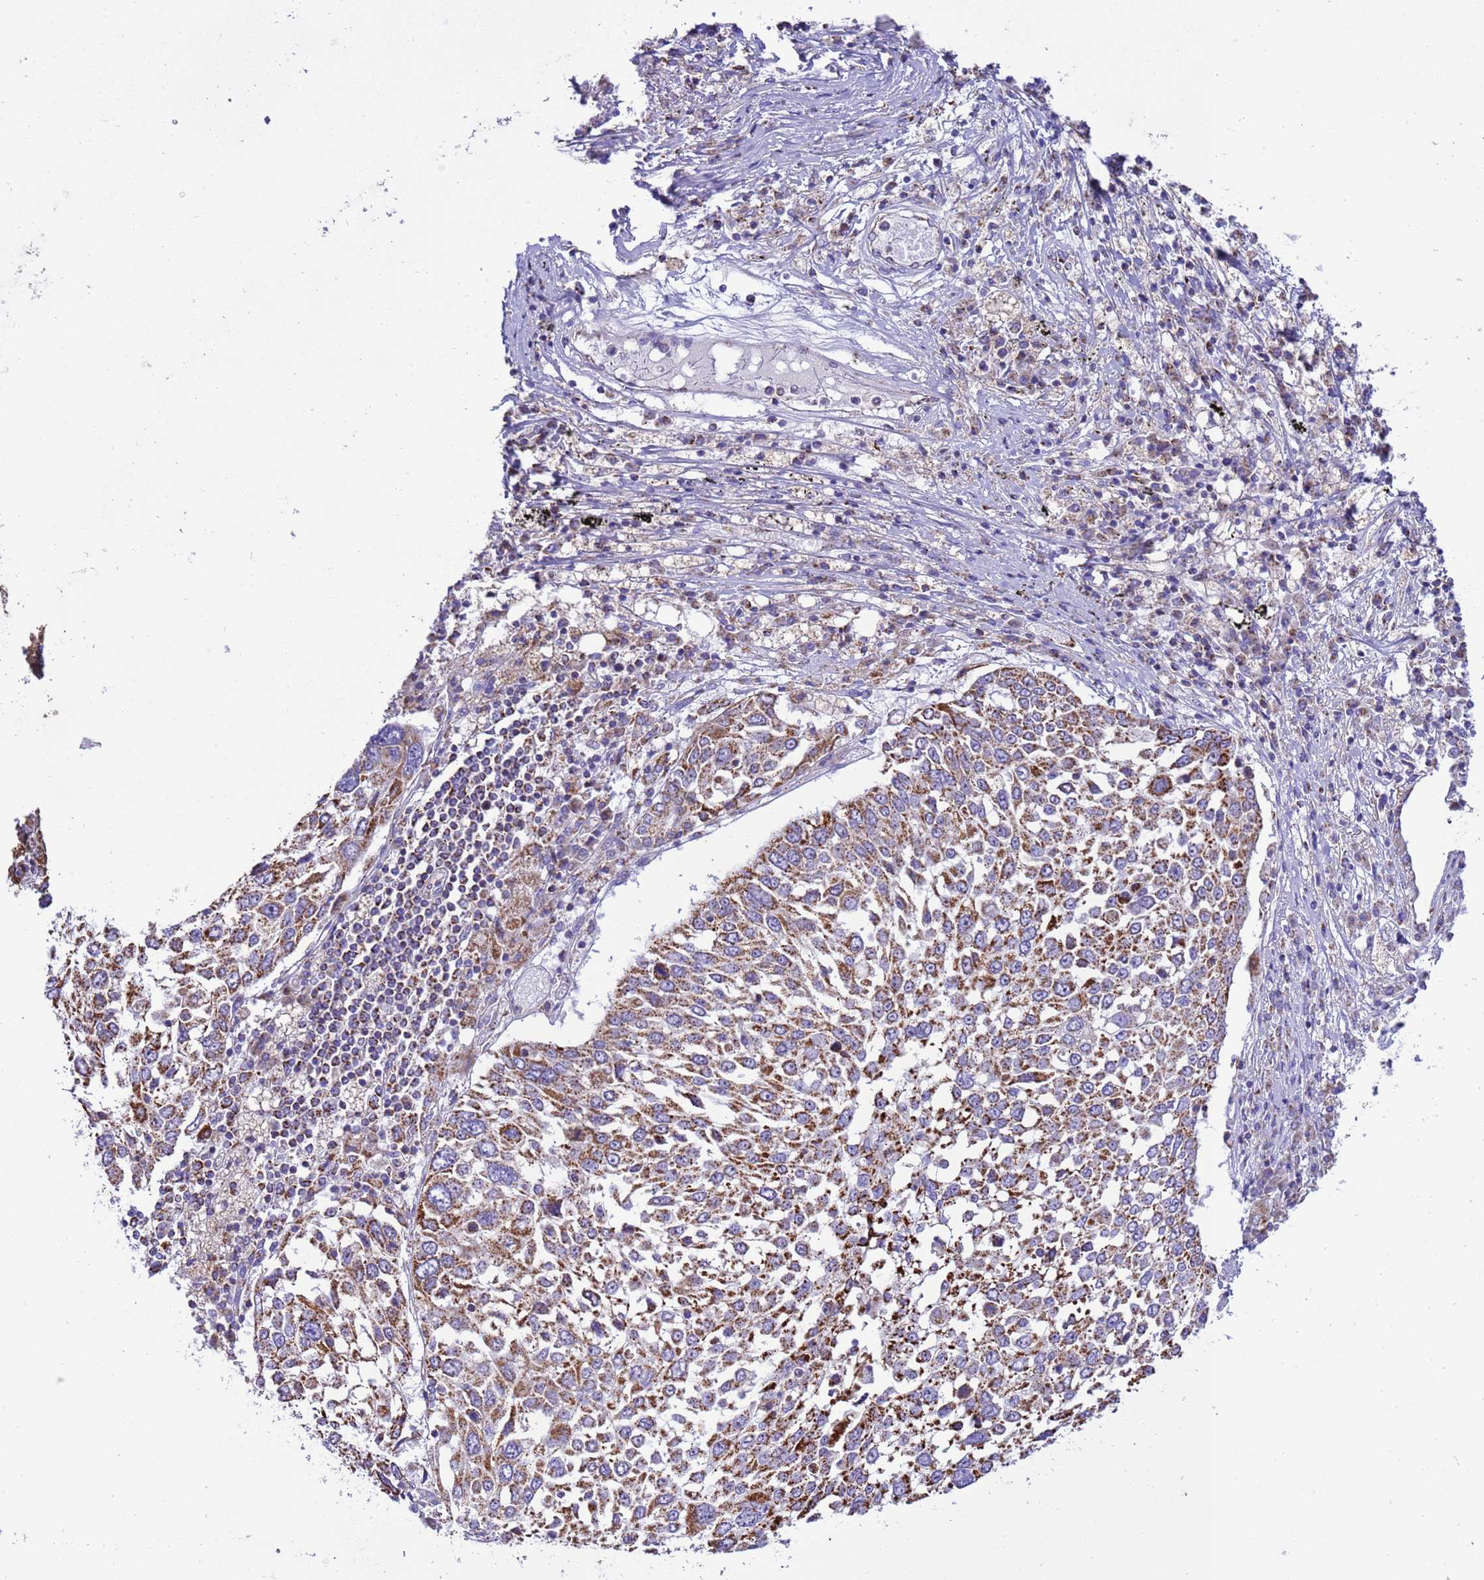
{"staining": {"intensity": "moderate", "quantity": ">75%", "location": "cytoplasmic/membranous"}, "tissue": "lung cancer", "cell_type": "Tumor cells", "image_type": "cancer", "snomed": [{"axis": "morphology", "description": "Squamous cell carcinoma, NOS"}, {"axis": "topography", "description": "Lung"}], "caption": "Protein analysis of squamous cell carcinoma (lung) tissue exhibits moderate cytoplasmic/membranous staining in about >75% of tumor cells. (DAB (3,3'-diaminobenzidine) IHC, brown staining for protein, blue staining for nuclei).", "gene": "RNF165", "patient": {"sex": "male", "age": 65}}